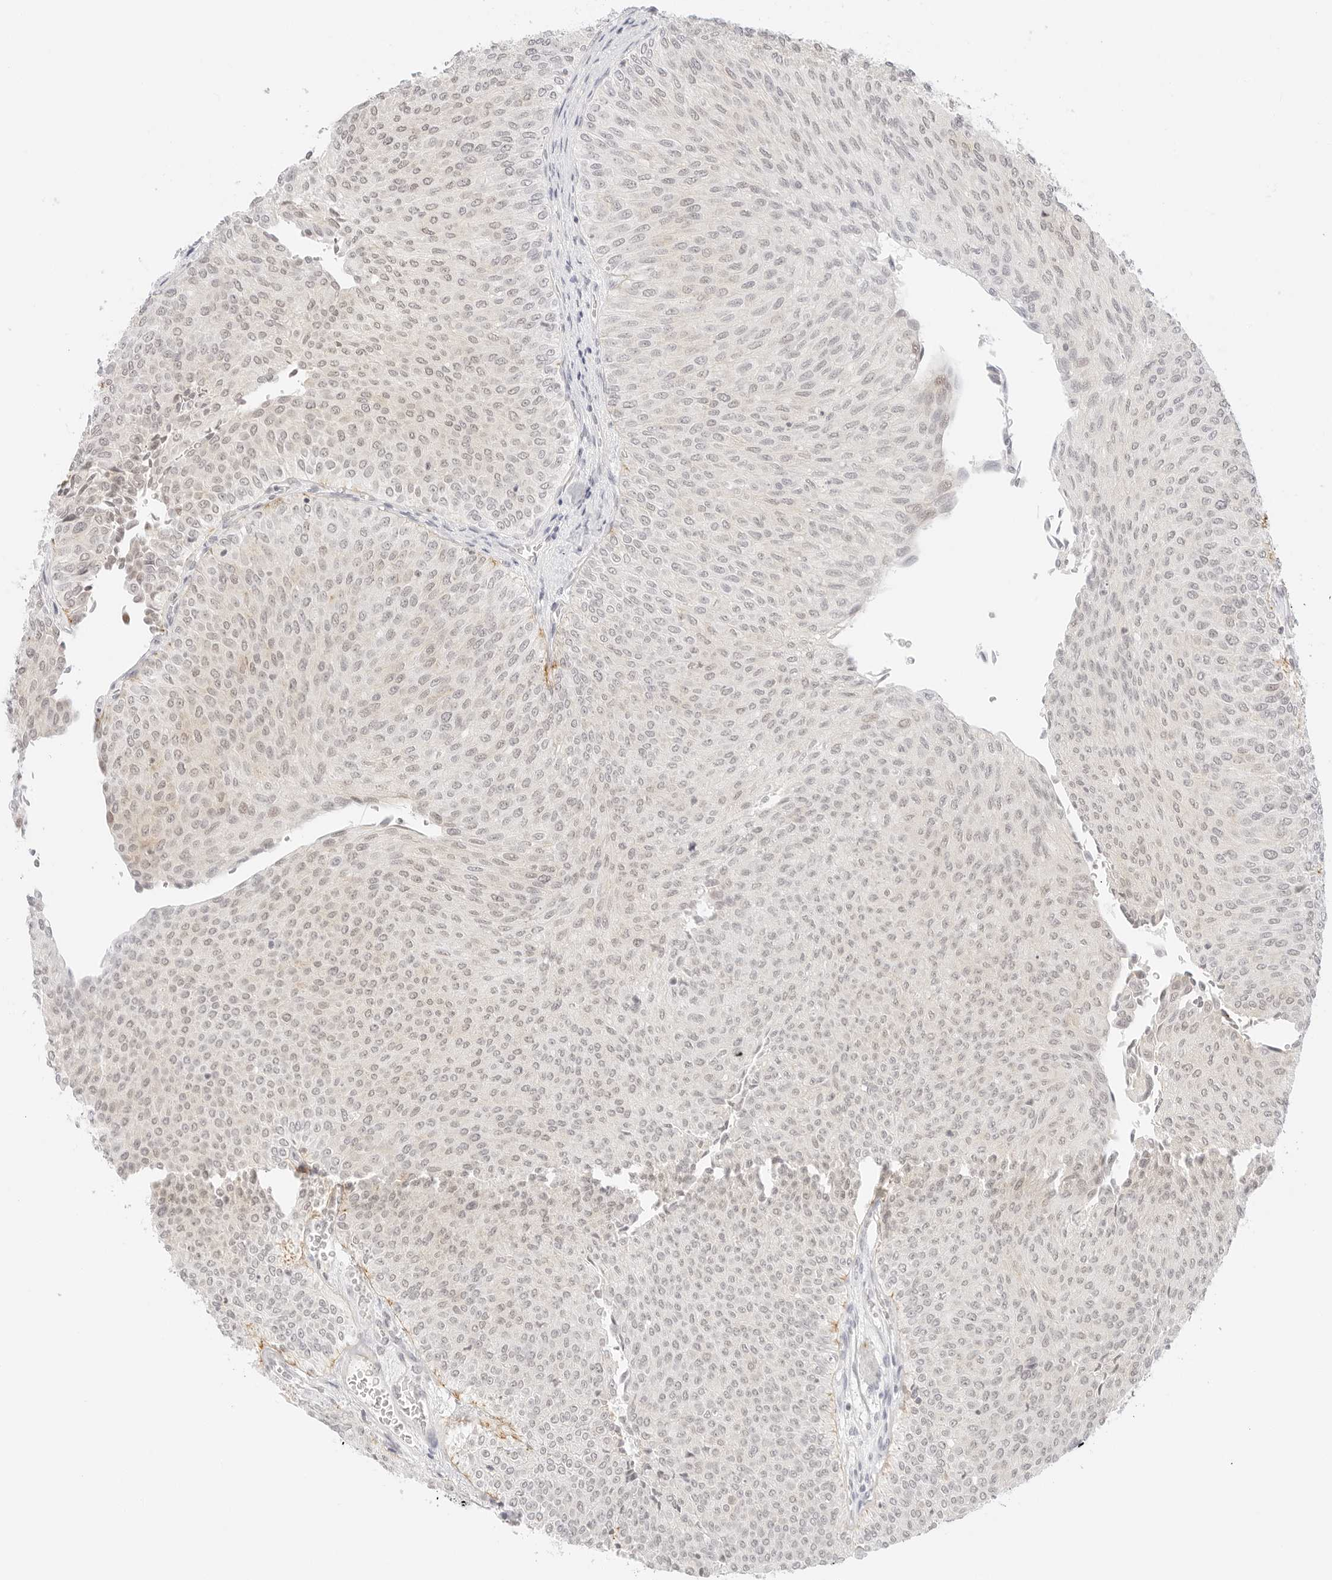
{"staining": {"intensity": "negative", "quantity": "none", "location": "none"}, "tissue": "urothelial cancer", "cell_type": "Tumor cells", "image_type": "cancer", "snomed": [{"axis": "morphology", "description": "Urothelial carcinoma, Low grade"}, {"axis": "topography", "description": "Urinary bladder"}], "caption": "There is no significant positivity in tumor cells of urothelial carcinoma (low-grade).", "gene": "ITGA6", "patient": {"sex": "male", "age": 78}}